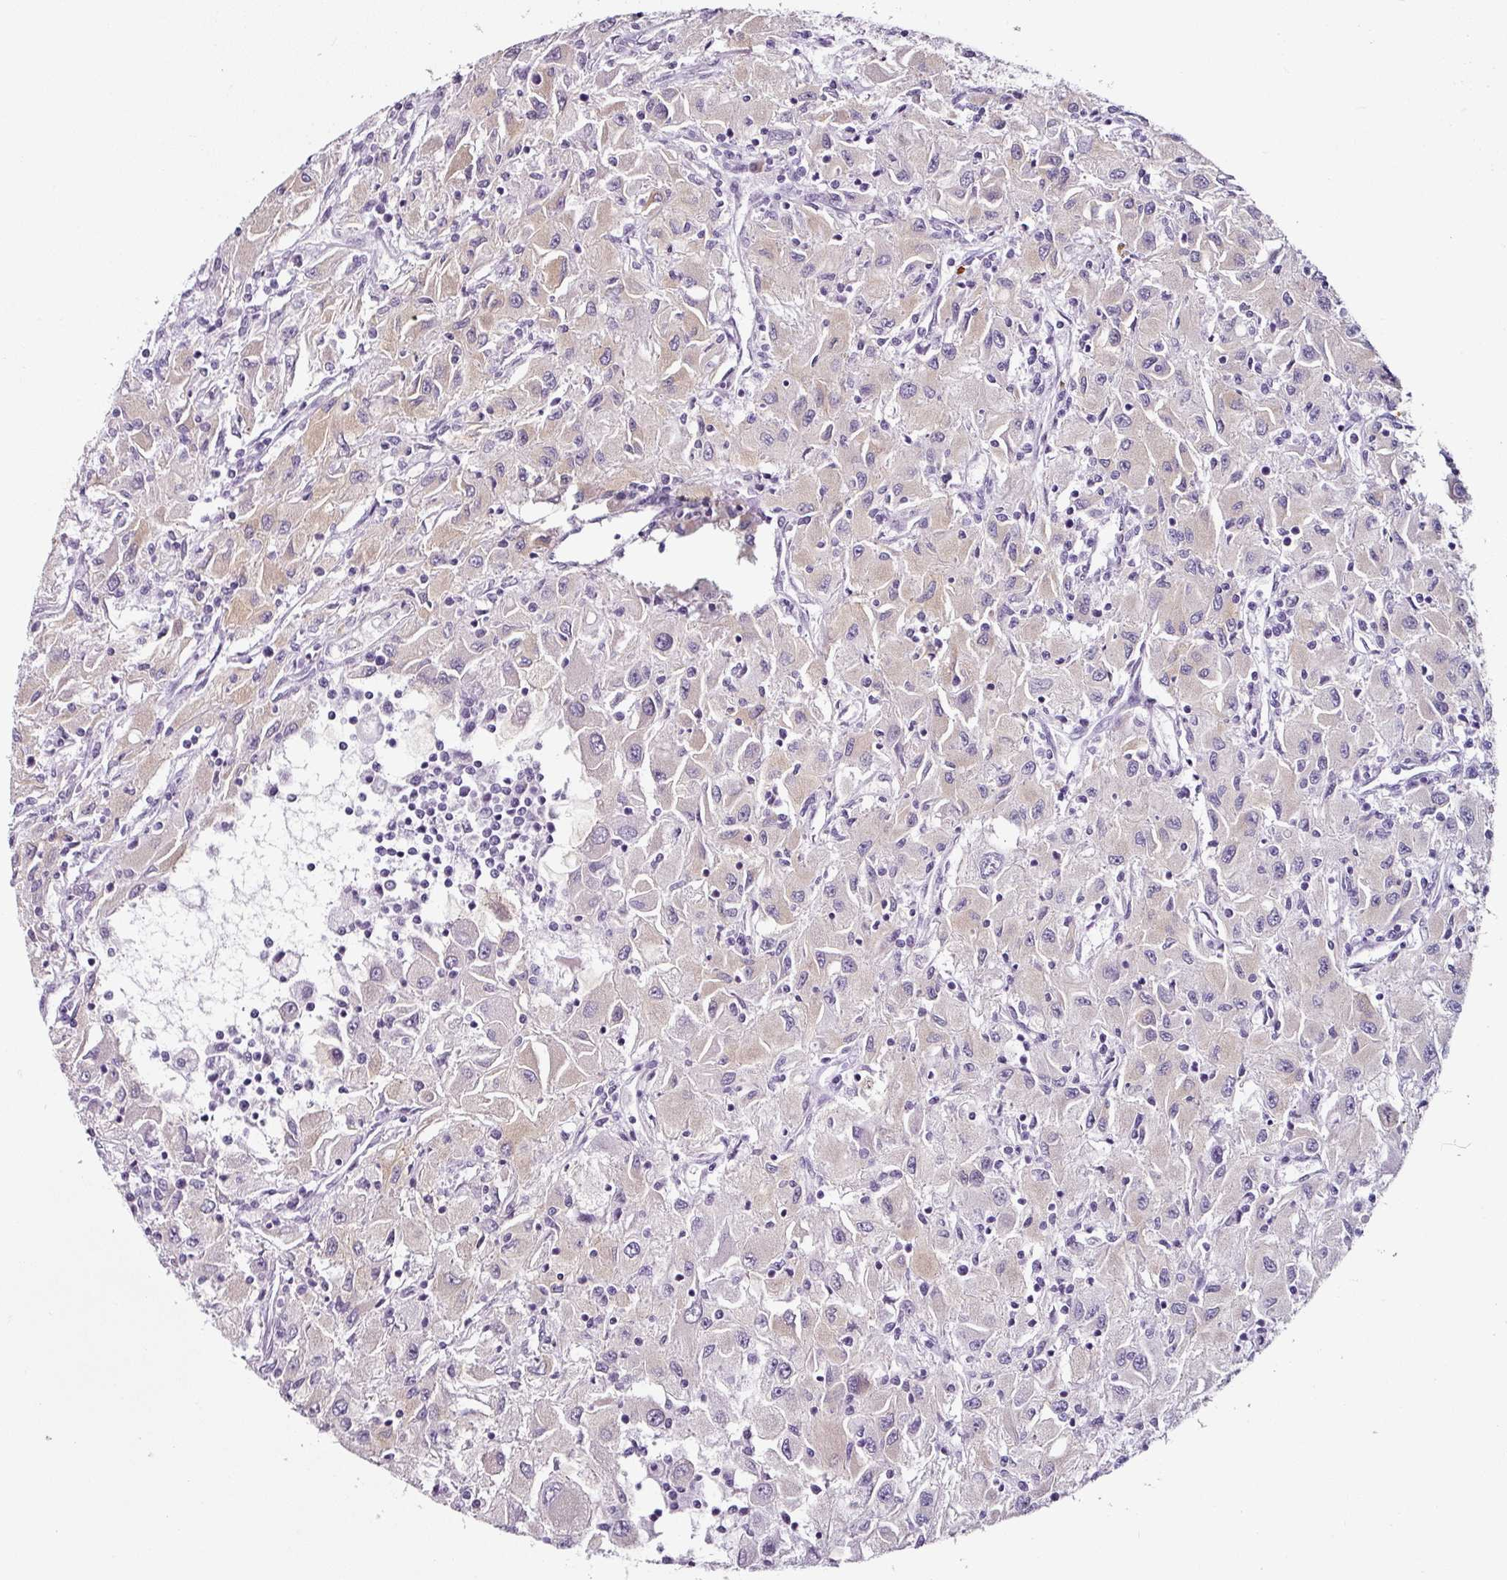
{"staining": {"intensity": "weak", "quantity": "25%-75%", "location": "cytoplasmic/membranous"}, "tissue": "renal cancer", "cell_type": "Tumor cells", "image_type": "cancer", "snomed": [{"axis": "morphology", "description": "Adenocarcinoma, NOS"}, {"axis": "topography", "description": "Kidney"}], "caption": "Immunohistochemical staining of human renal adenocarcinoma demonstrates low levels of weak cytoplasmic/membranous staining in about 25%-75% of tumor cells.", "gene": "CAP2", "patient": {"sex": "female", "age": 67}}